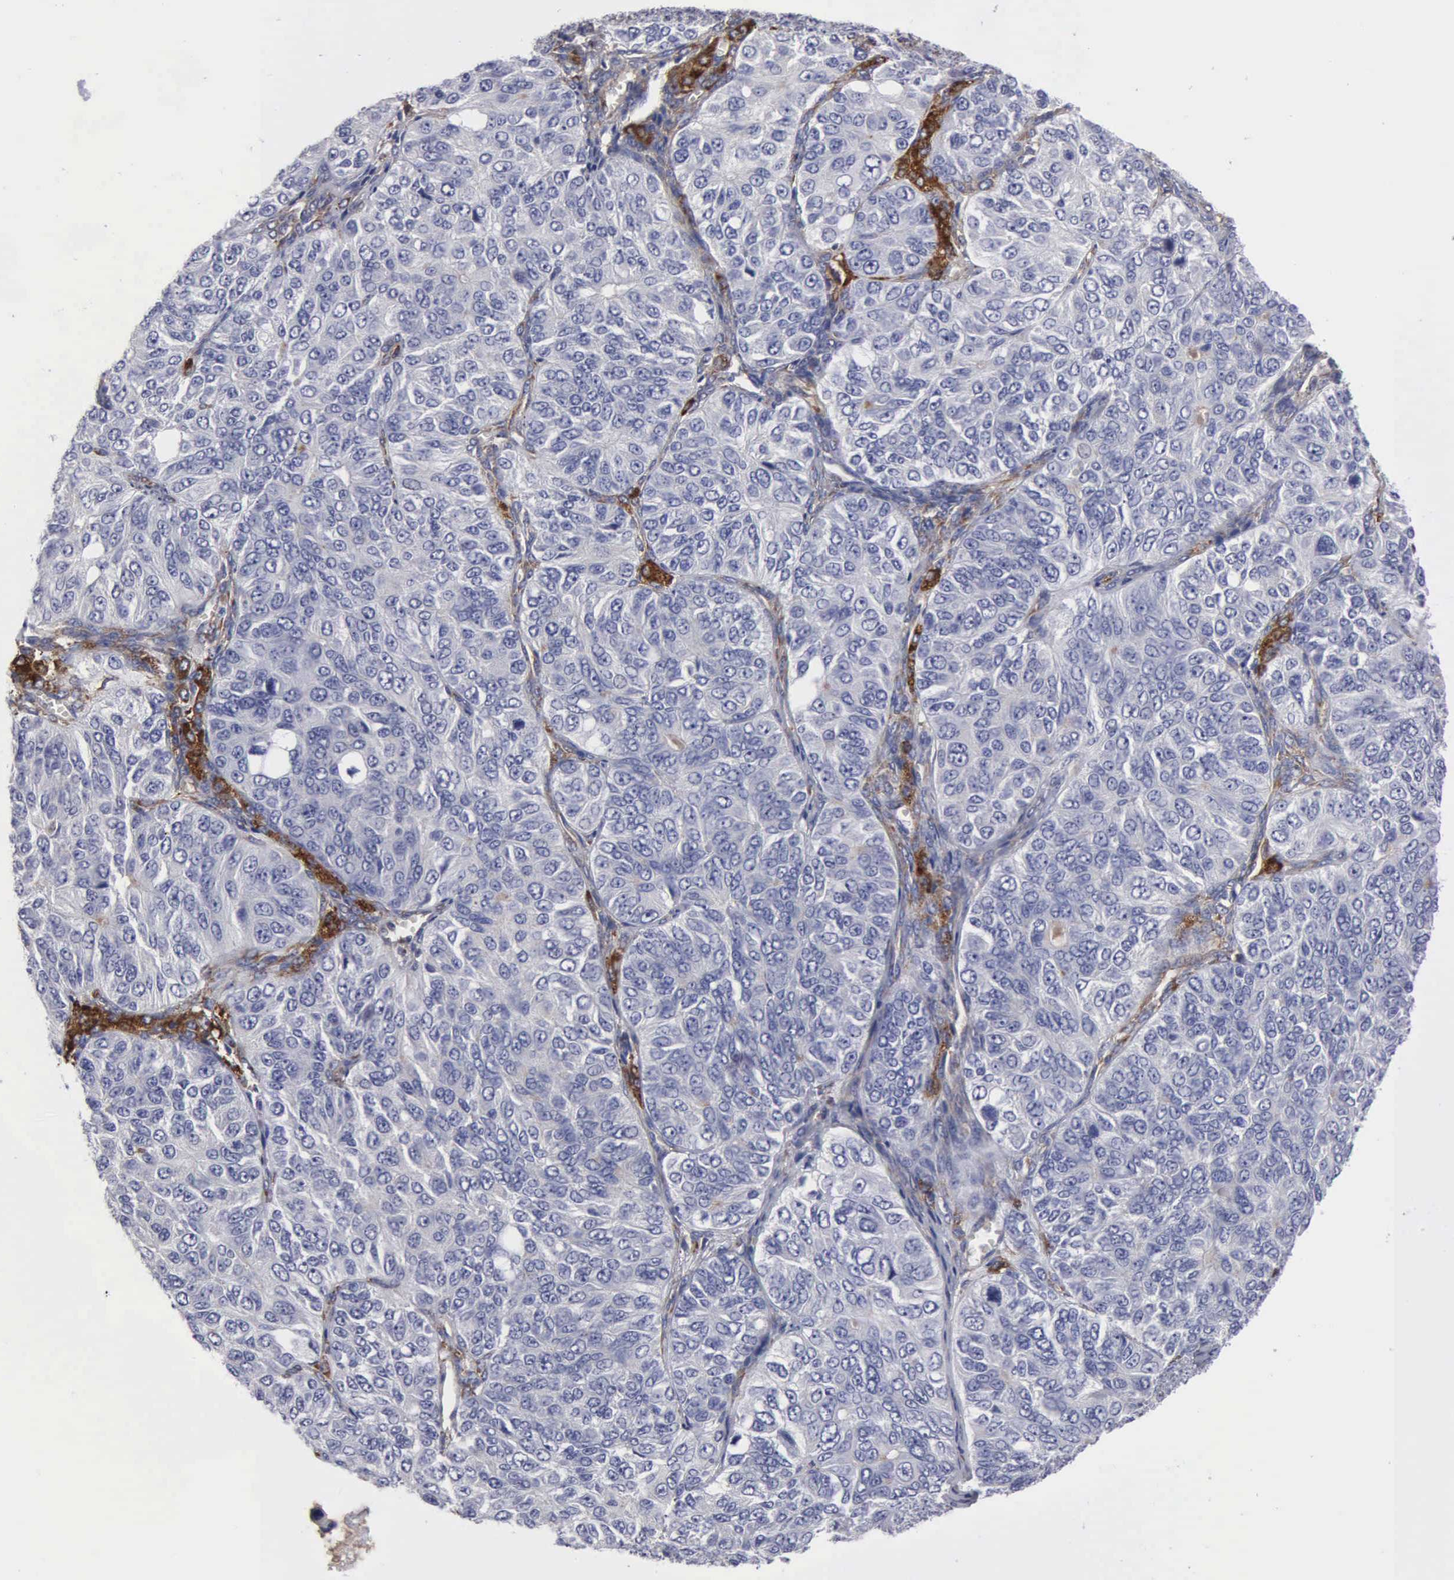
{"staining": {"intensity": "negative", "quantity": "none", "location": "none"}, "tissue": "ovarian cancer", "cell_type": "Tumor cells", "image_type": "cancer", "snomed": [{"axis": "morphology", "description": "Carcinoma, endometroid"}, {"axis": "topography", "description": "Ovary"}], "caption": "Ovarian endometroid carcinoma stained for a protein using IHC reveals no expression tumor cells.", "gene": "RDX", "patient": {"sex": "female", "age": 51}}